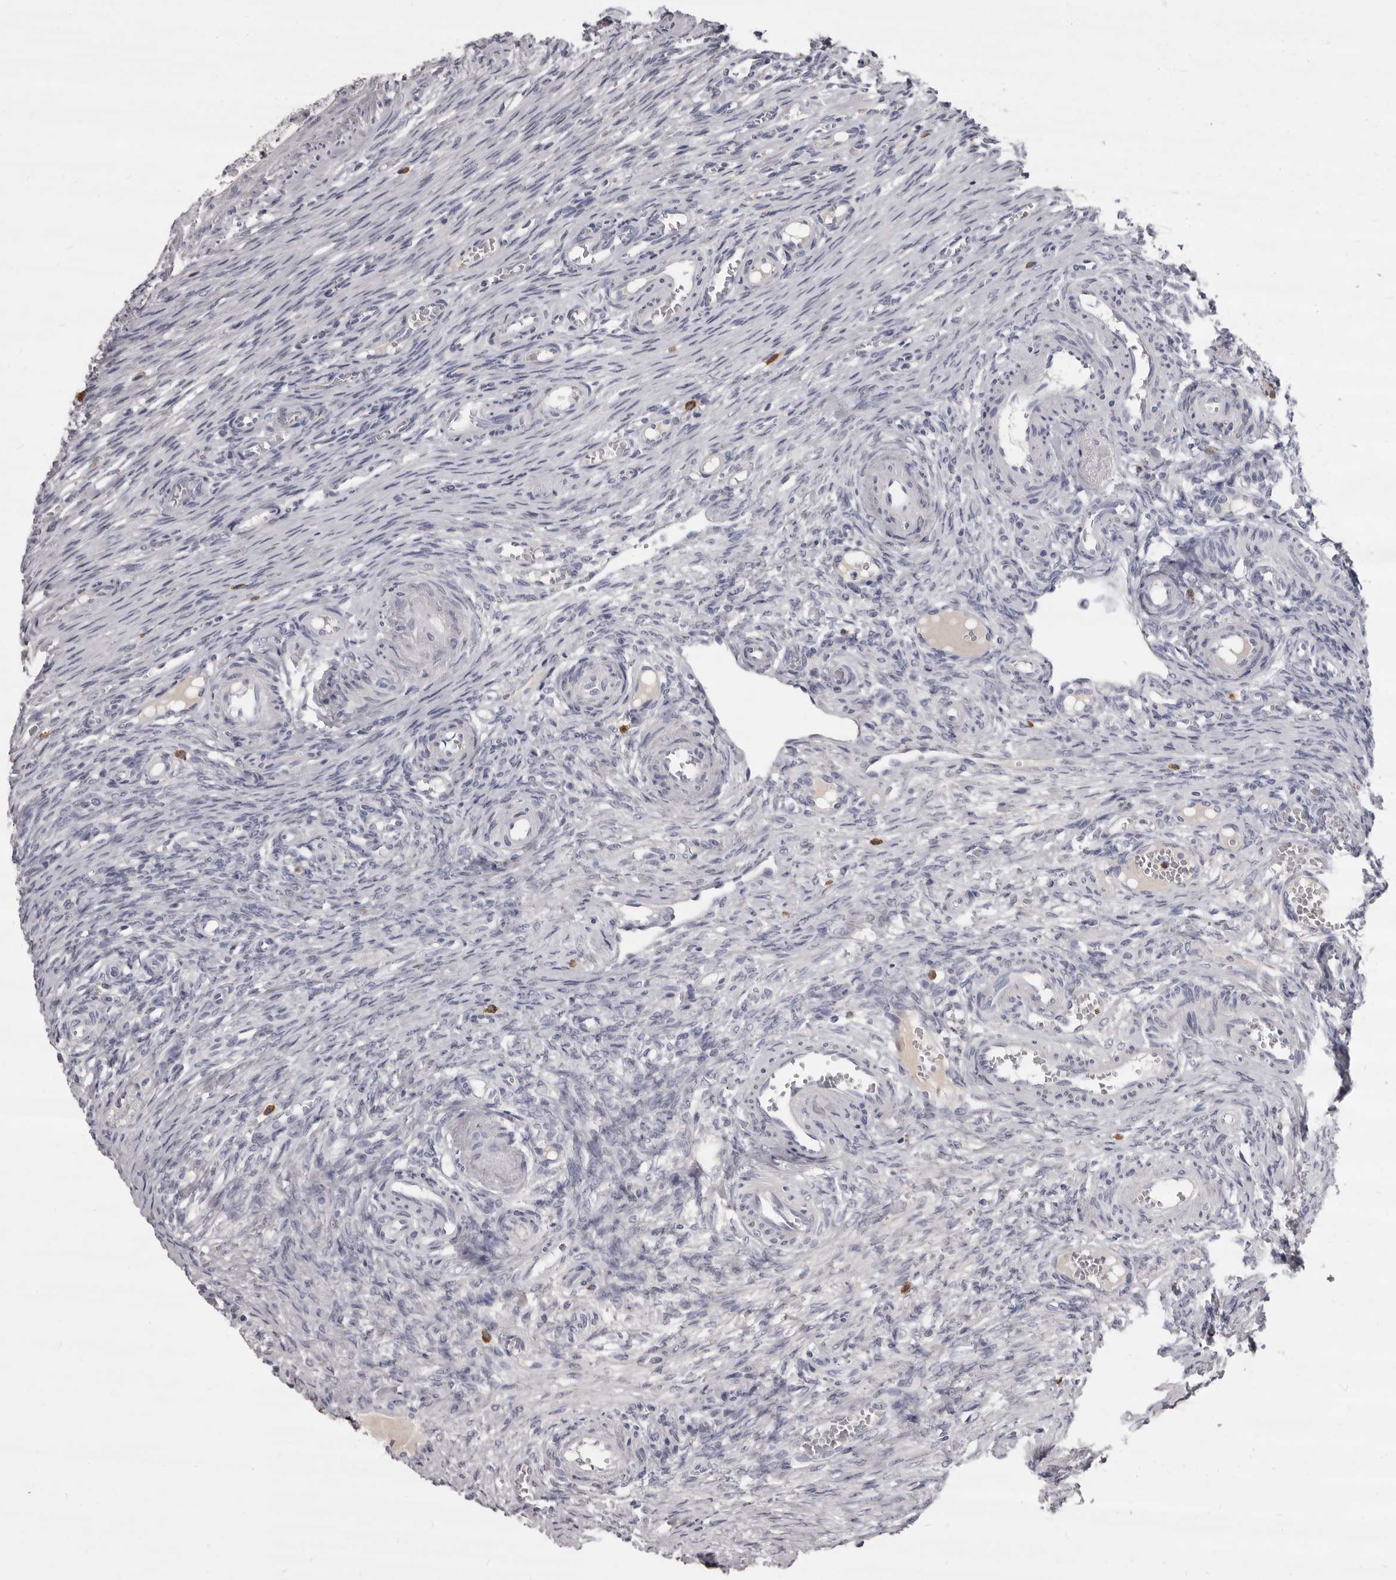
{"staining": {"intensity": "negative", "quantity": "none", "location": "none"}, "tissue": "ovary", "cell_type": "Ovarian stroma cells", "image_type": "normal", "snomed": [{"axis": "morphology", "description": "Adenocarcinoma, NOS"}, {"axis": "topography", "description": "Endometrium"}], "caption": "DAB (3,3'-diaminobenzidine) immunohistochemical staining of benign ovary reveals no significant expression in ovarian stroma cells.", "gene": "GZMH", "patient": {"sex": "female", "age": 32}}